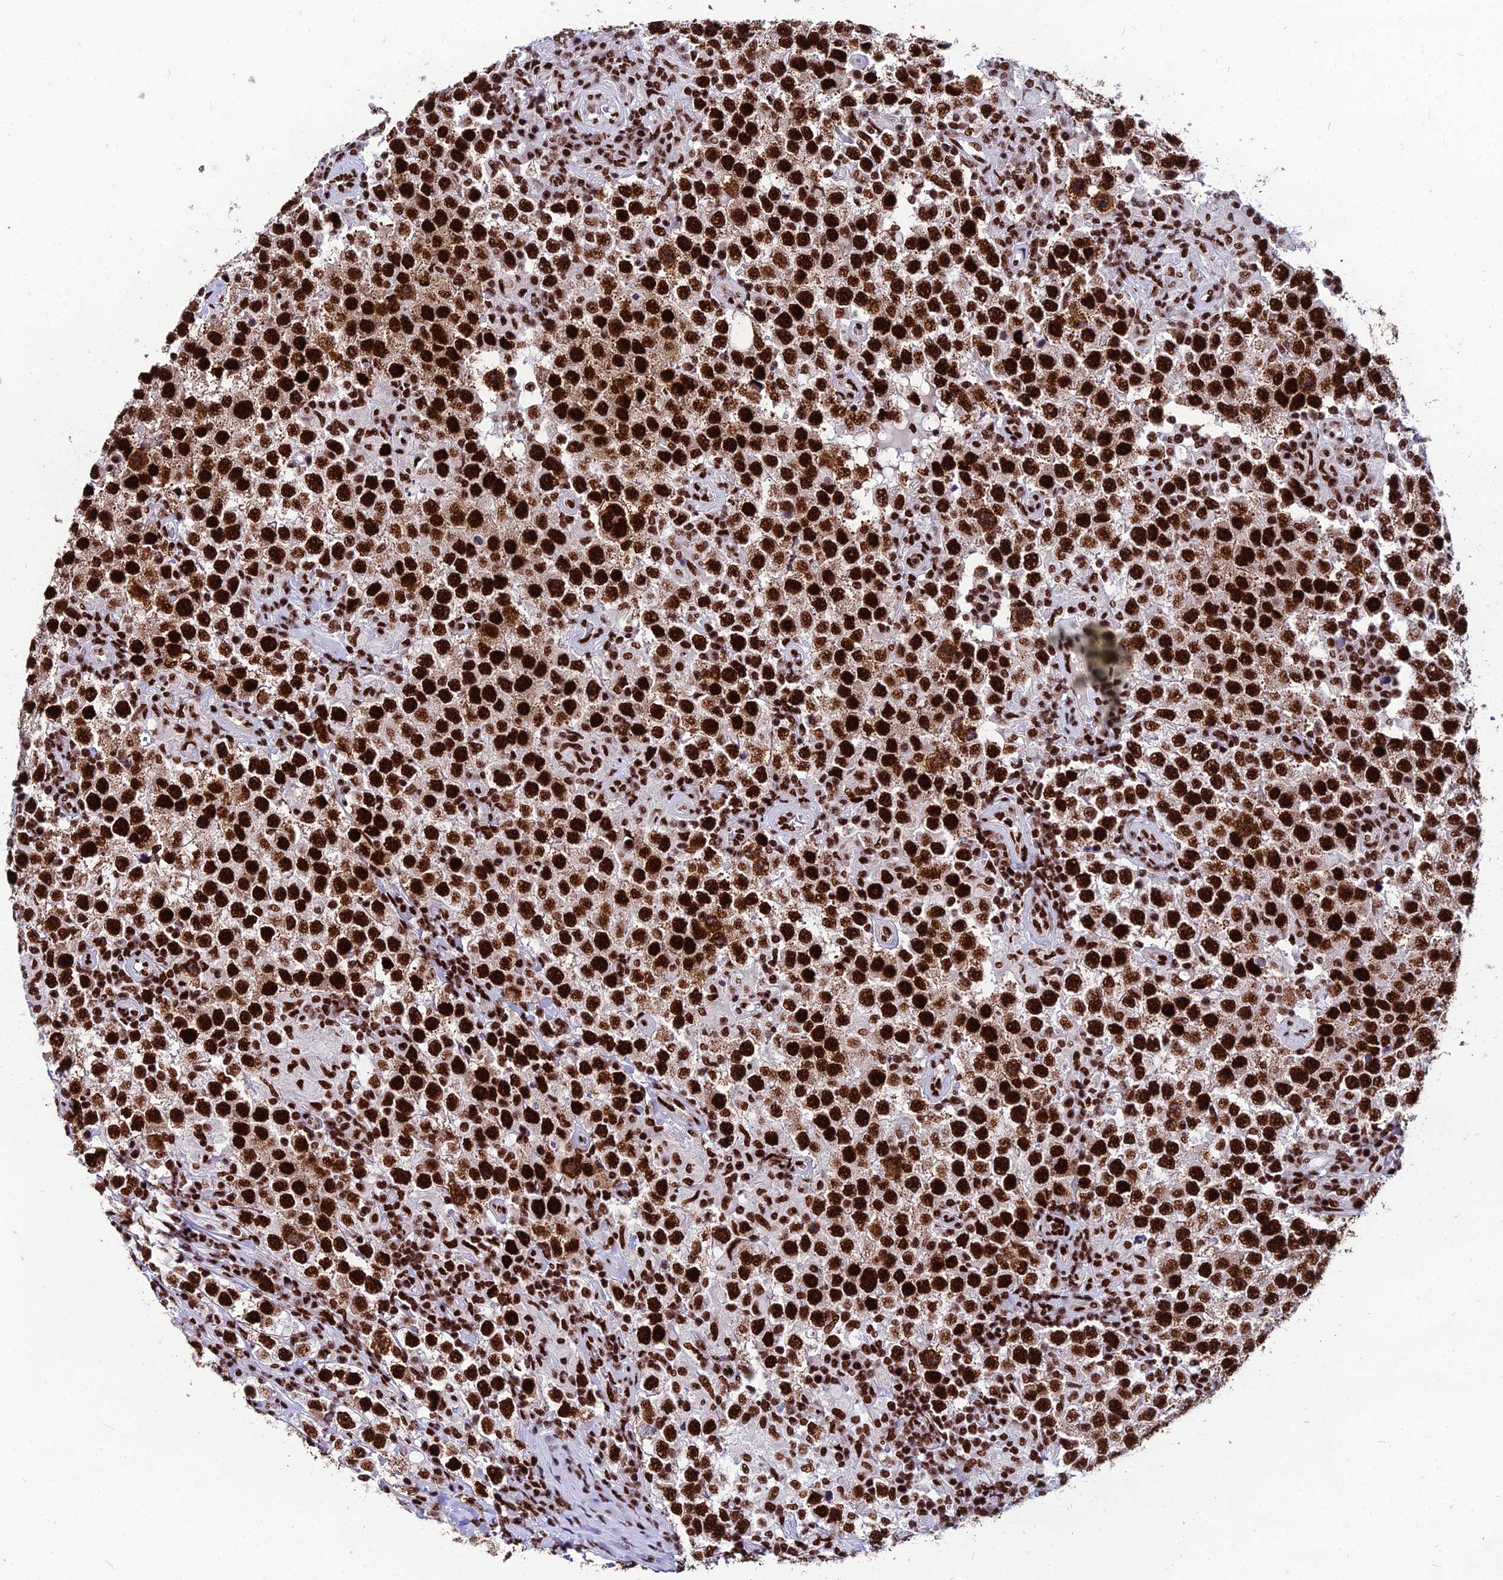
{"staining": {"intensity": "strong", "quantity": ">75%", "location": "nuclear"}, "tissue": "testis cancer", "cell_type": "Tumor cells", "image_type": "cancer", "snomed": [{"axis": "morphology", "description": "Normal tissue, NOS"}, {"axis": "morphology", "description": "Urothelial carcinoma, High grade"}, {"axis": "morphology", "description": "Seminoma, NOS"}, {"axis": "morphology", "description": "Carcinoma, Embryonal, NOS"}, {"axis": "topography", "description": "Urinary bladder"}, {"axis": "topography", "description": "Testis"}], "caption": "Immunohistochemistry (IHC) (DAB (3,3'-diaminobenzidine)) staining of embryonal carcinoma (testis) displays strong nuclear protein positivity in about >75% of tumor cells. (IHC, brightfield microscopy, high magnification).", "gene": "HNRNPH1", "patient": {"sex": "male", "age": 41}}